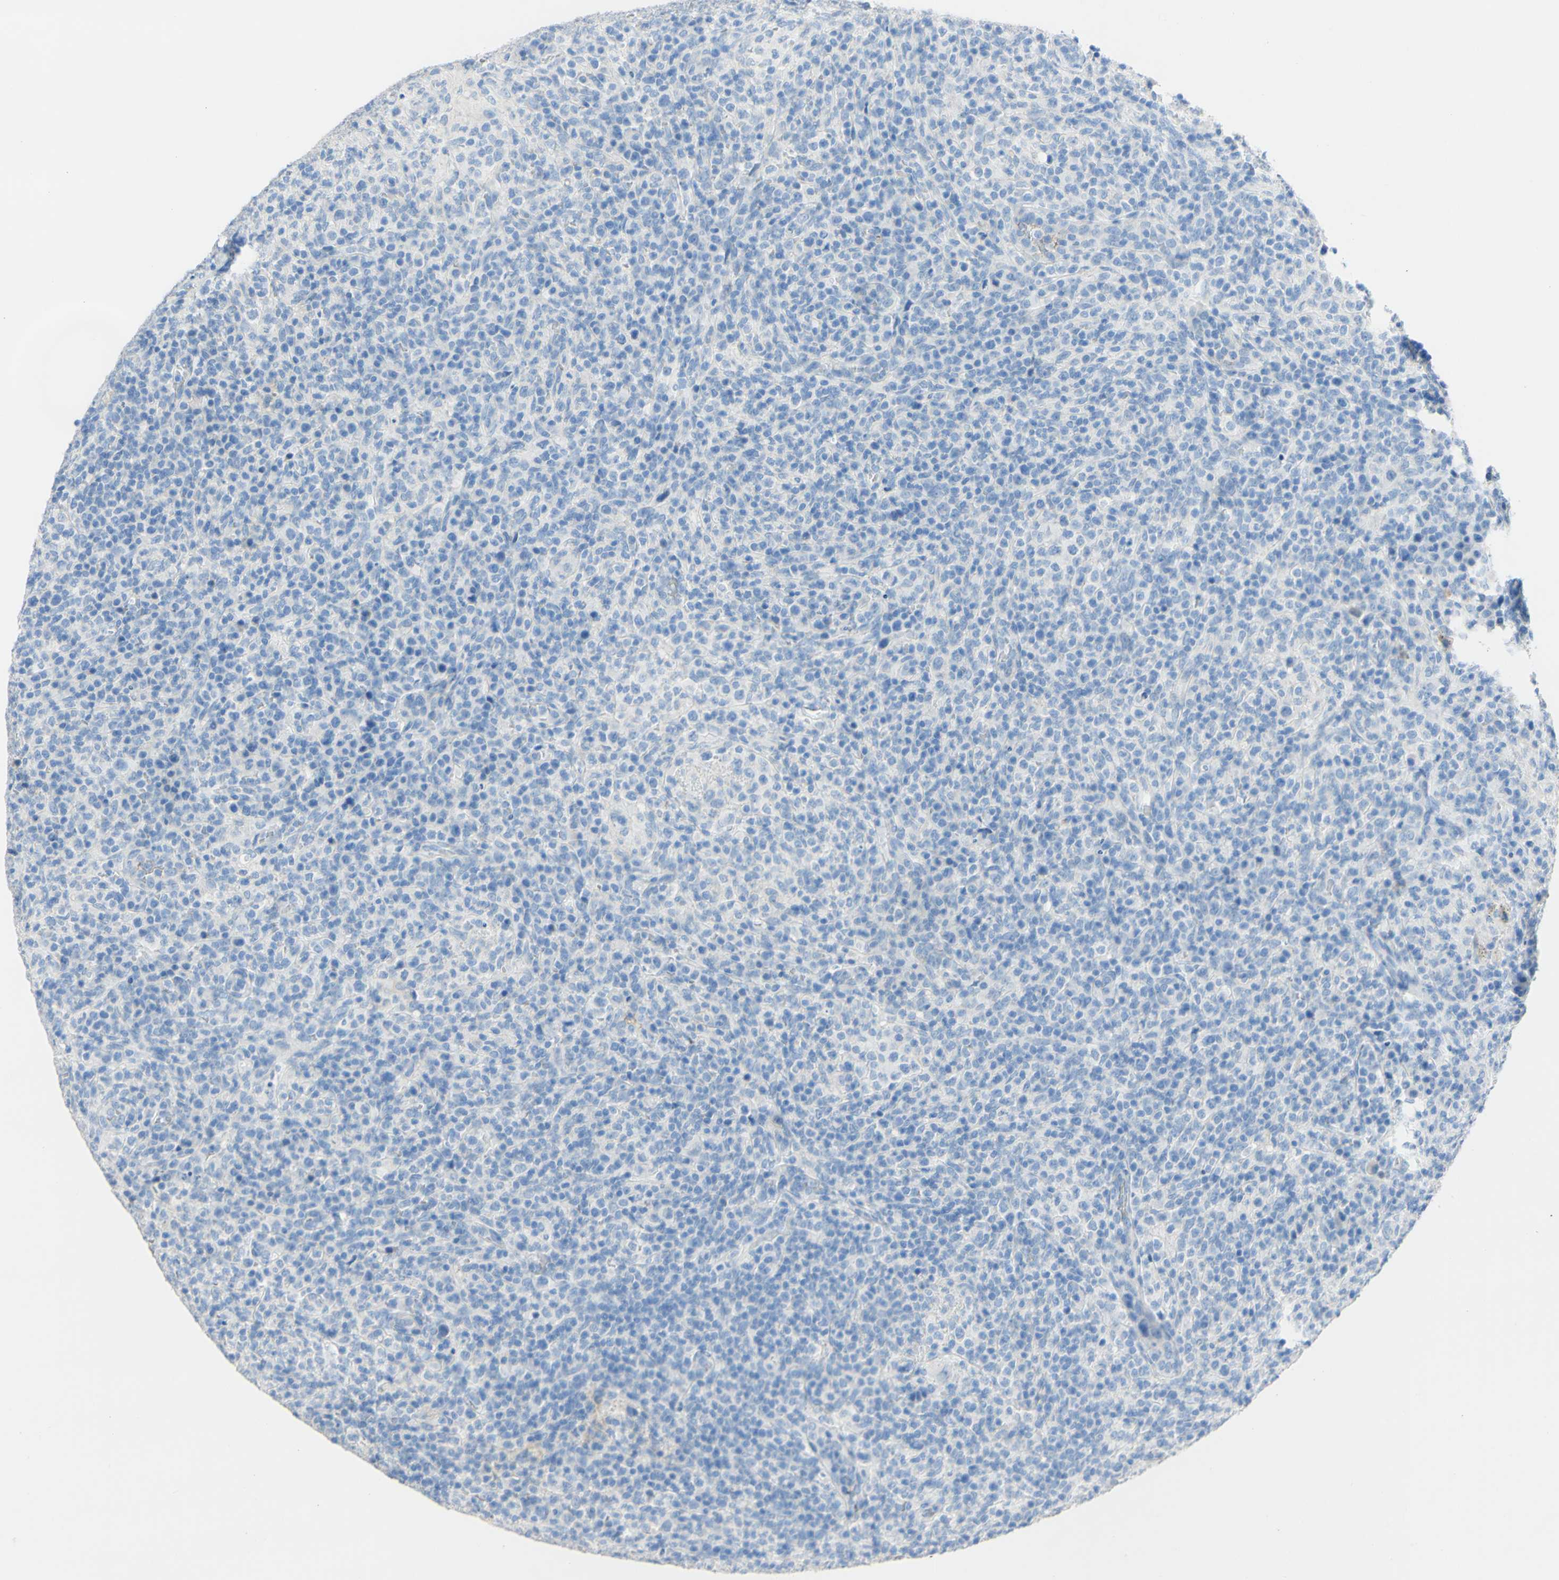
{"staining": {"intensity": "negative", "quantity": "none", "location": "none"}, "tissue": "lymphoma", "cell_type": "Tumor cells", "image_type": "cancer", "snomed": [{"axis": "morphology", "description": "Malignant lymphoma, non-Hodgkin's type, High grade"}, {"axis": "topography", "description": "Lymph node"}], "caption": "The histopathology image displays no staining of tumor cells in lymphoma.", "gene": "DSC2", "patient": {"sex": "female", "age": 76}}